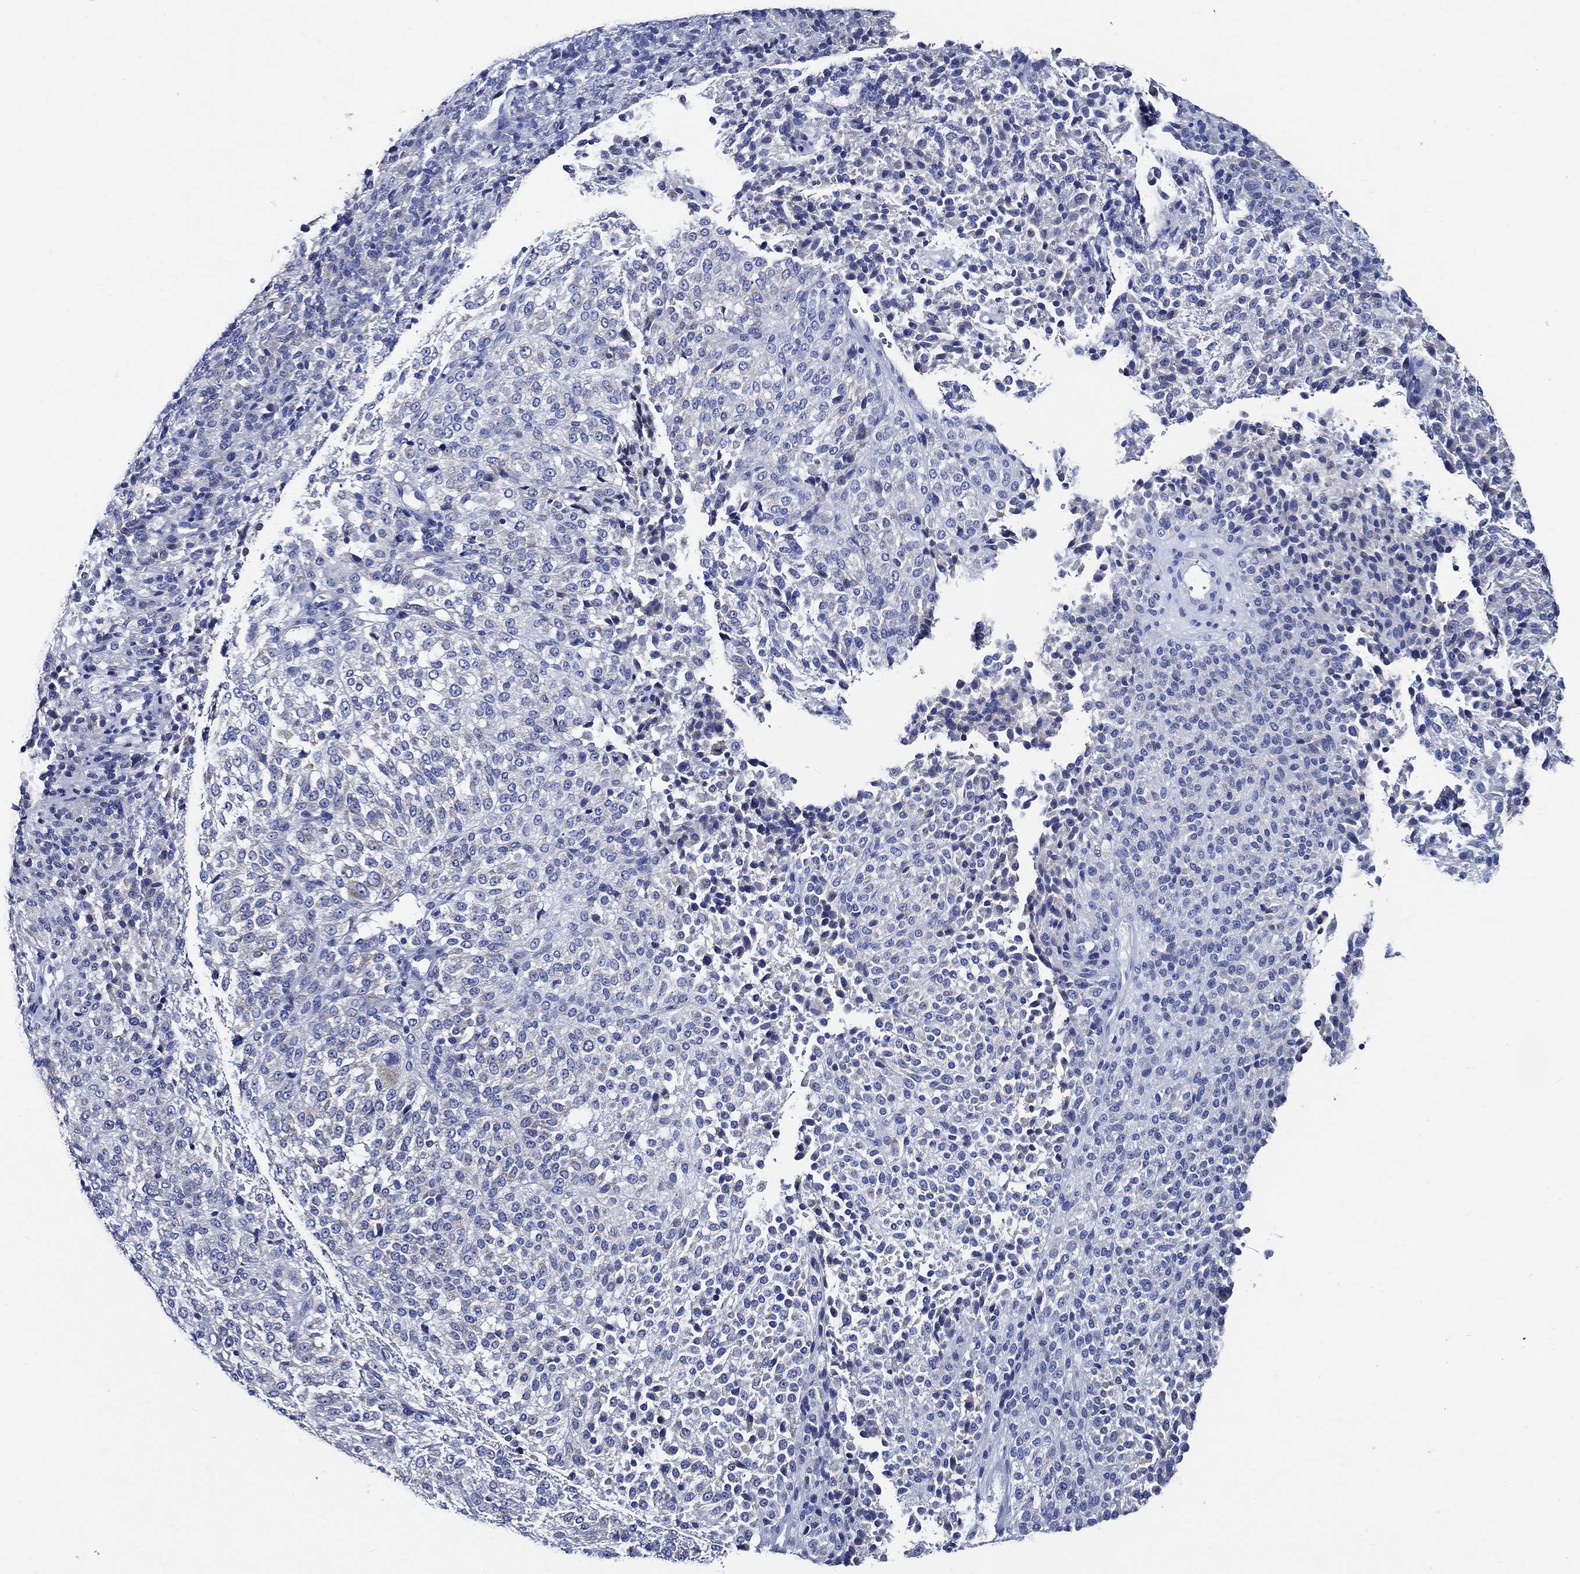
{"staining": {"intensity": "negative", "quantity": "none", "location": "none"}, "tissue": "melanoma", "cell_type": "Tumor cells", "image_type": "cancer", "snomed": [{"axis": "morphology", "description": "Malignant melanoma, Metastatic site"}, {"axis": "topography", "description": "Brain"}], "caption": "A high-resolution image shows immunohistochemistry staining of melanoma, which shows no significant positivity in tumor cells.", "gene": "SKOR1", "patient": {"sex": "female", "age": 56}}